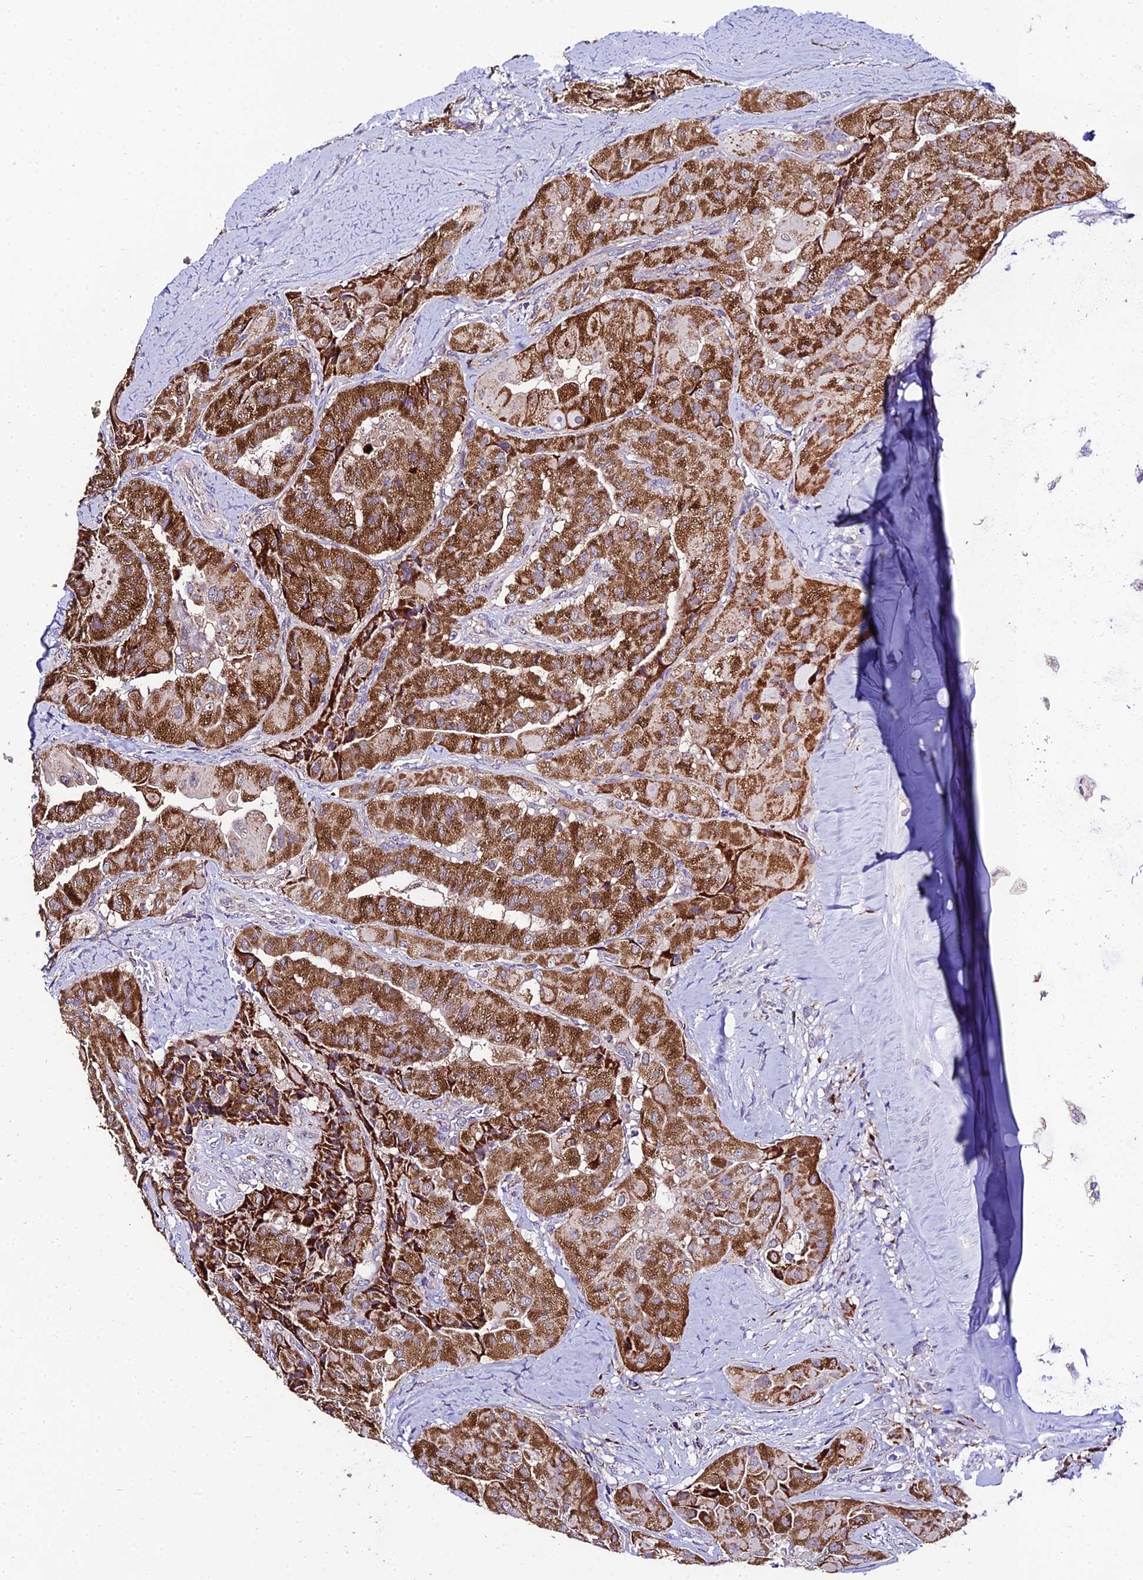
{"staining": {"intensity": "strong", "quantity": ">75%", "location": "cytoplasmic/membranous"}, "tissue": "thyroid cancer", "cell_type": "Tumor cells", "image_type": "cancer", "snomed": [{"axis": "morphology", "description": "Normal tissue, NOS"}, {"axis": "morphology", "description": "Papillary adenocarcinoma, NOS"}, {"axis": "topography", "description": "Thyroid gland"}], "caption": "Immunohistochemical staining of human thyroid cancer exhibits strong cytoplasmic/membranous protein expression in about >75% of tumor cells. (Brightfield microscopy of DAB IHC at high magnification).", "gene": "PSMD2", "patient": {"sex": "female", "age": 59}}